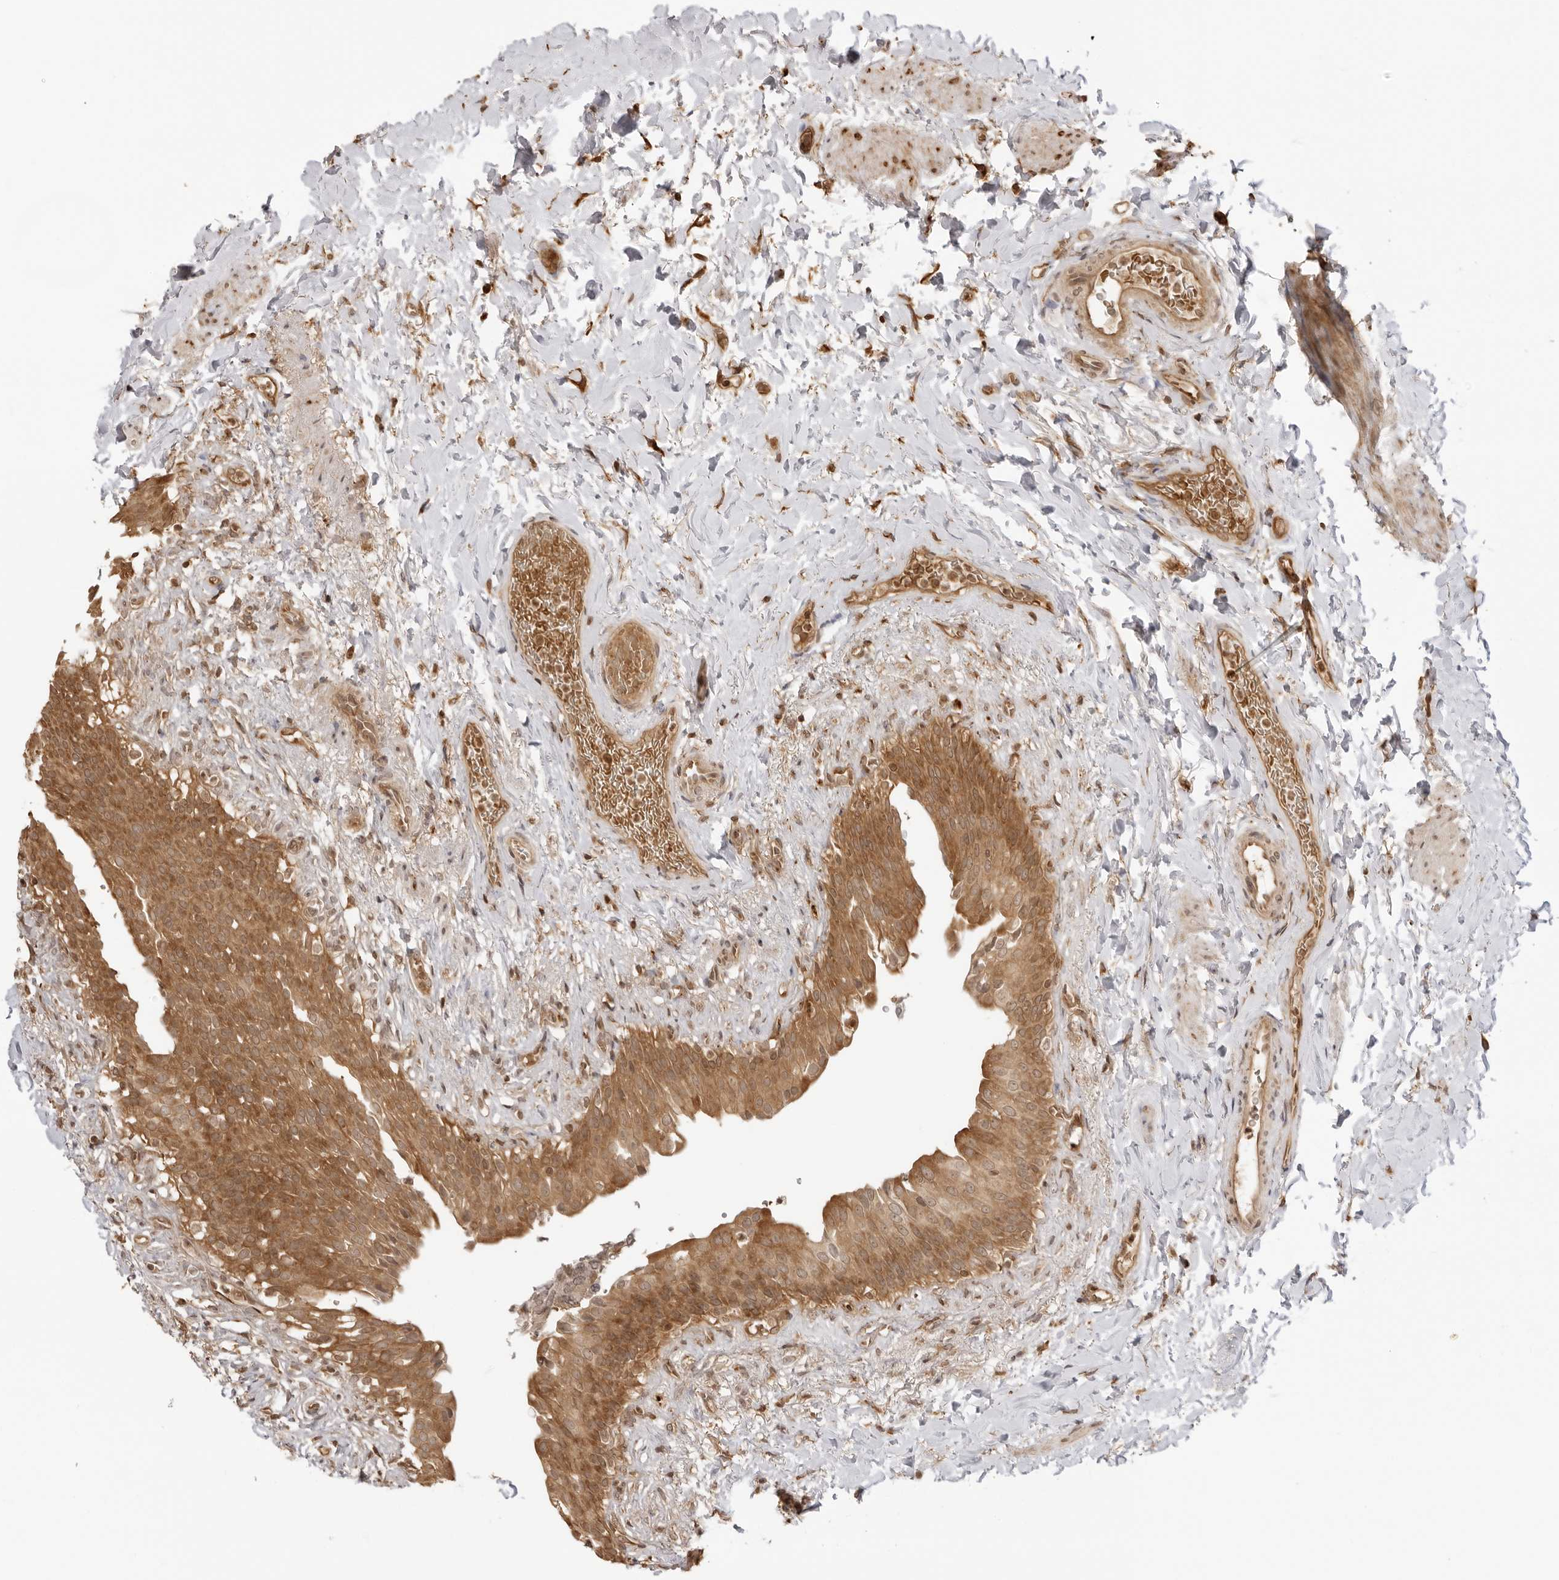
{"staining": {"intensity": "moderate", "quantity": ">75%", "location": "cytoplasmic/membranous"}, "tissue": "urinary bladder", "cell_type": "Urothelial cells", "image_type": "normal", "snomed": [{"axis": "morphology", "description": "Normal tissue, NOS"}, {"axis": "topography", "description": "Urinary bladder"}], "caption": "This micrograph displays immunohistochemistry staining of normal human urinary bladder, with medium moderate cytoplasmic/membranous positivity in approximately >75% of urothelial cells.", "gene": "IKBKE", "patient": {"sex": "female", "age": 60}}